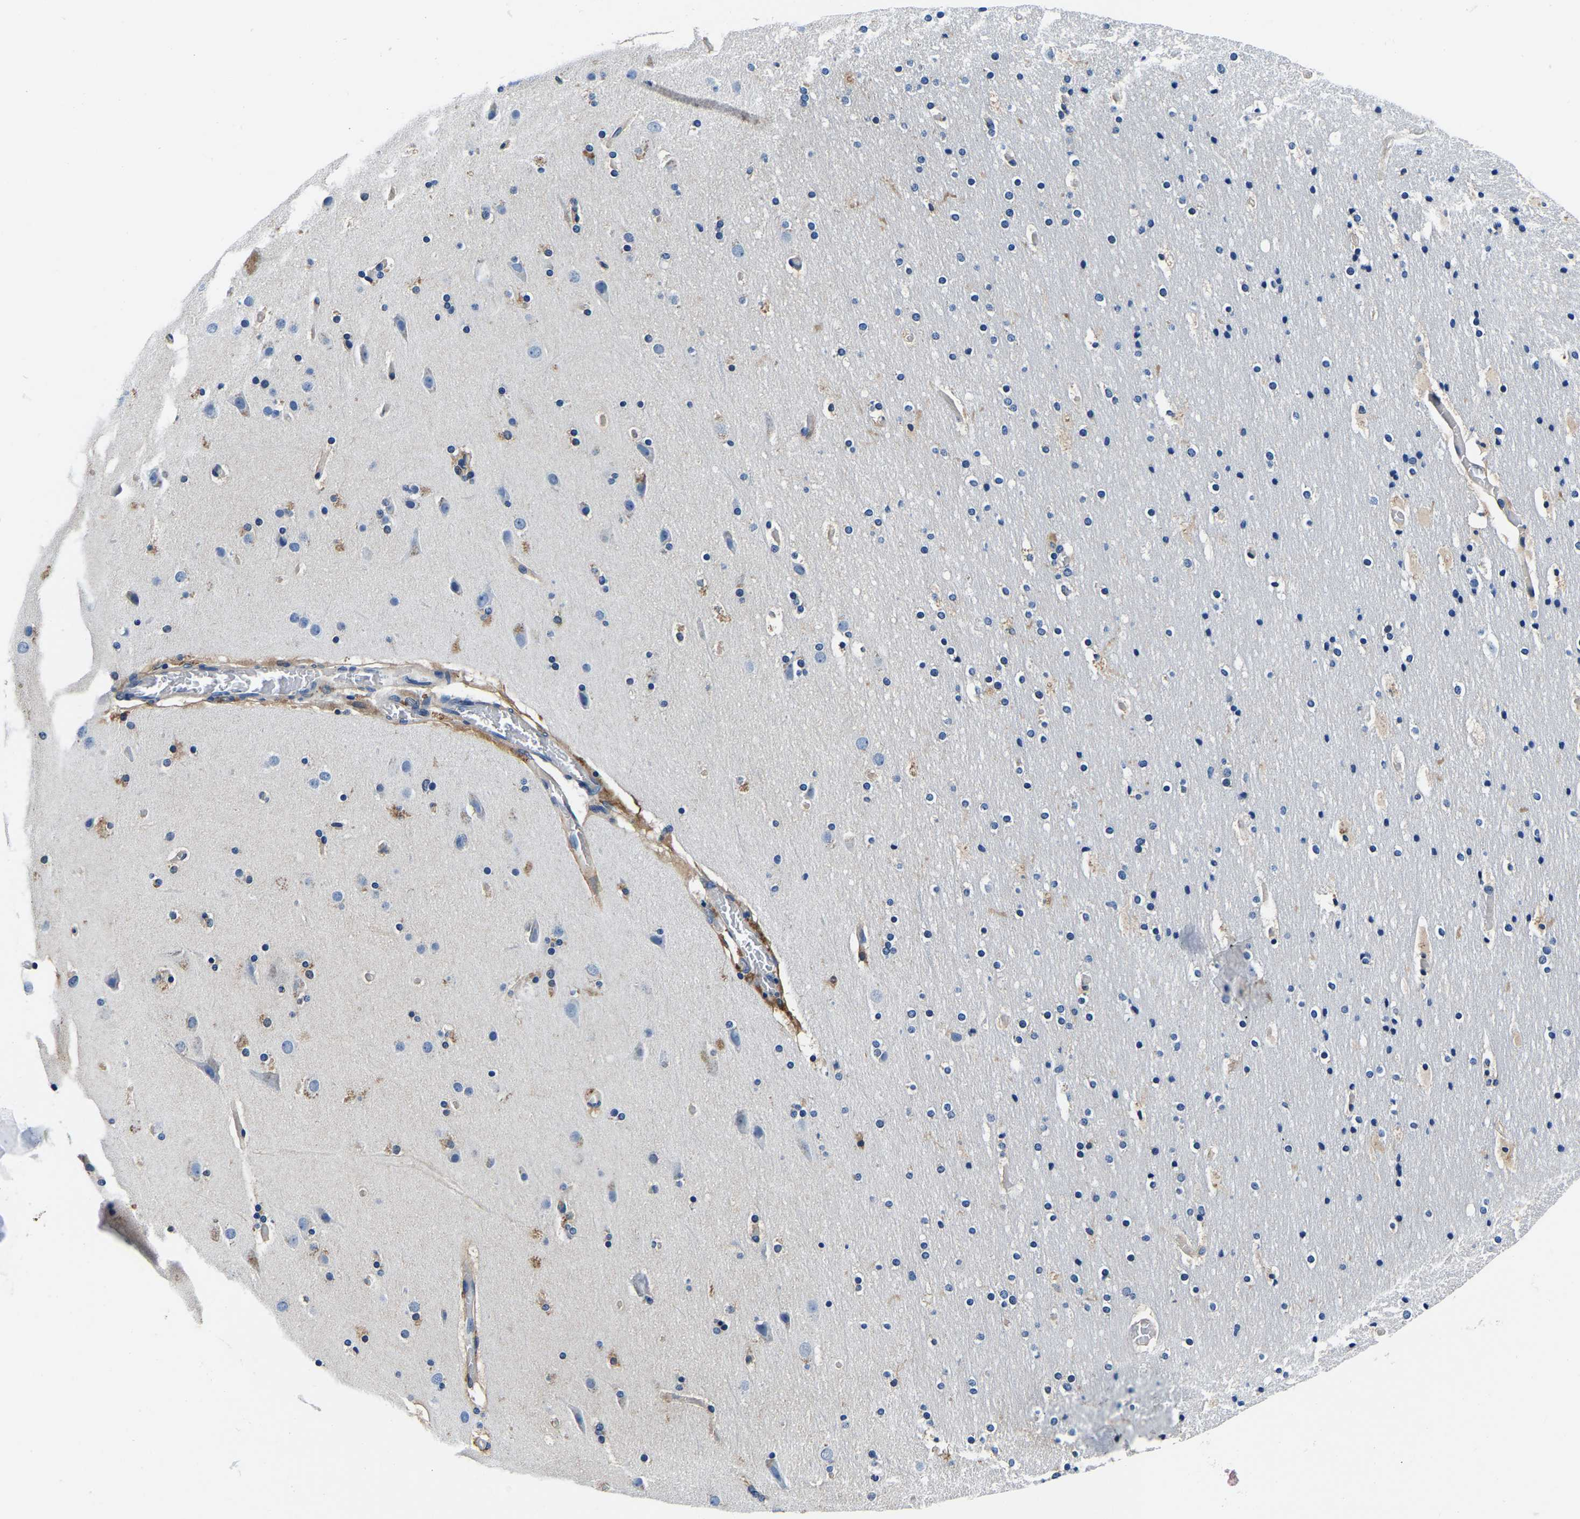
{"staining": {"intensity": "negative", "quantity": "none", "location": "none"}, "tissue": "cerebral cortex", "cell_type": "Endothelial cells", "image_type": "normal", "snomed": [{"axis": "morphology", "description": "Normal tissue, NOS"}, {"axis": "topography", "description": "Cerebral cortex"}], "caption": "Immunohistochemical staining of unremarkable human cerebral cortex demonstrates no significant staining in endothelial cells. The staining was performed using DAB (3,3'-diaminobenzidine) to visualize the protein expression in brown, while the nuclei were stained in blue with hematoxylin (Magnification: 20x).", "gene": "ACO1", "patient": {"sex": "male", "age": 57}}